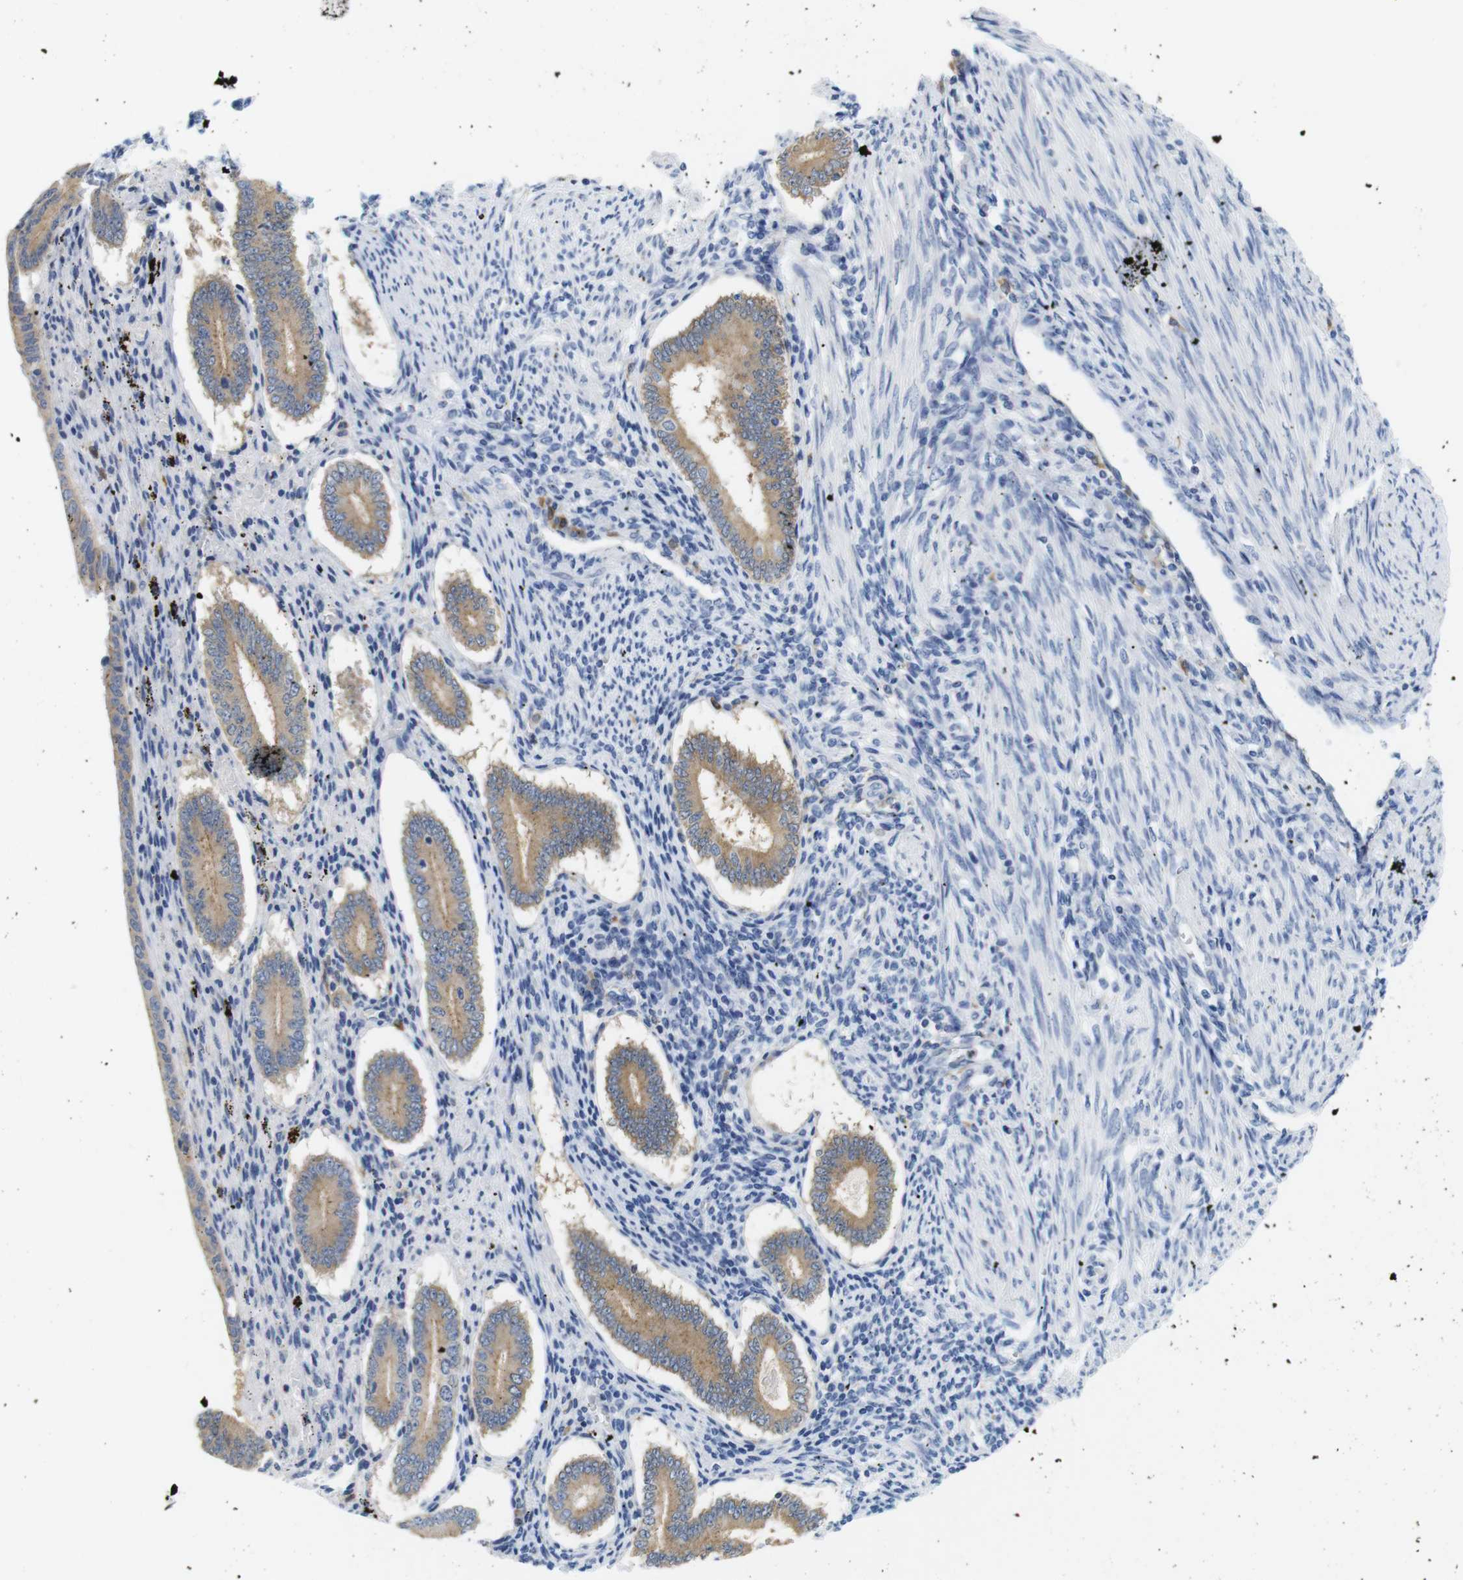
{"staining": {"intensity": "negative", "quantity": "none", "location": "none"}, "tissue": "endometrium", "cell_type": "Cells in endometrial stroma", "image_type": "normal", "snomed": [{"axis": "morphology", "description": "Normal tissue, NOS"}, {"axis": "topography", "description": "Endometrium"}], "caption": "Cells in endometrial stroma are negative for brown protein staining in benign endometrium. (Brightfield microscopy of DAB immunohistochemistry at high magnification).", "gene": "NEBL", "patient": {"sex": "female", "age": 42}}